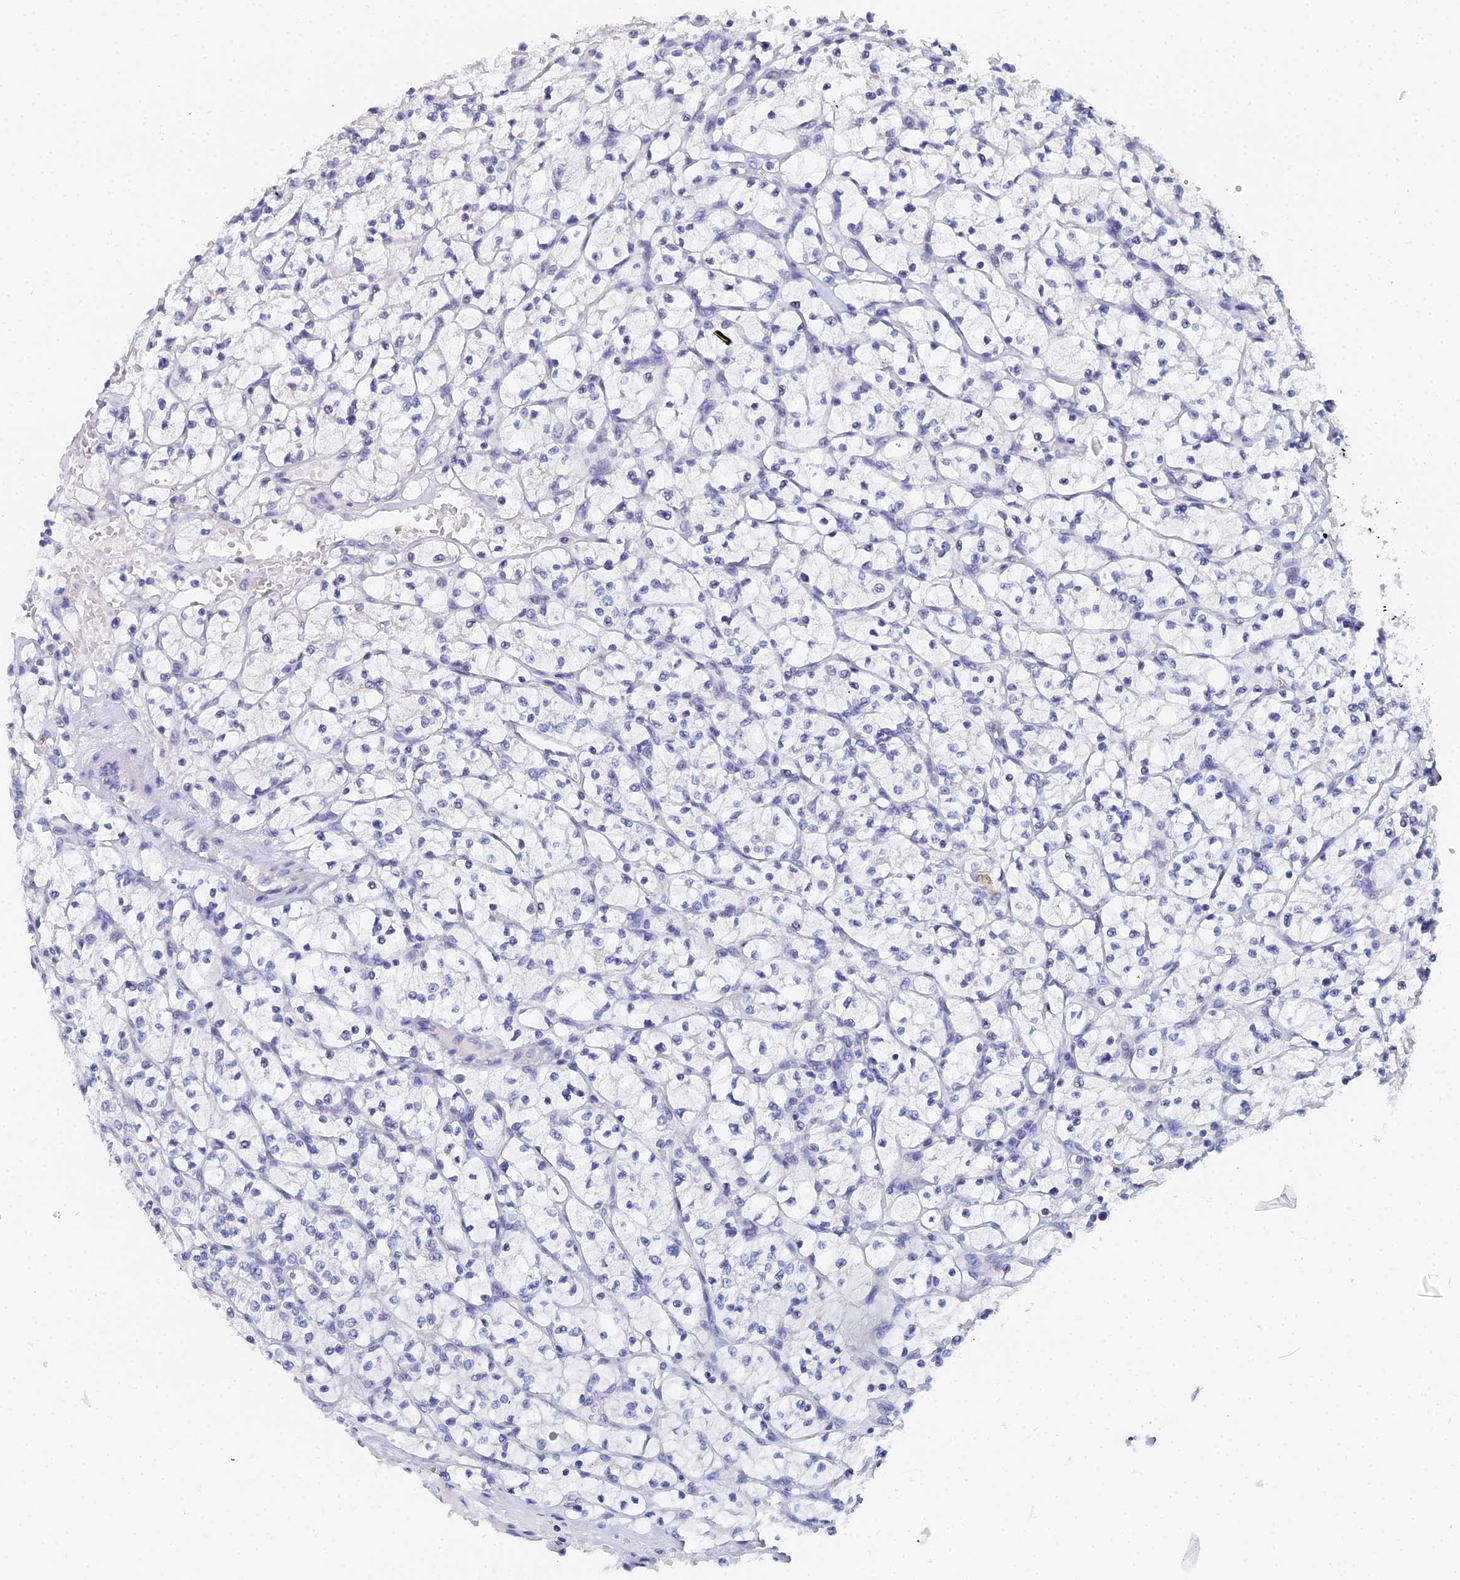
{"staining": {"intensity": "negative", "quantity": "none", "location": "none"}, "tissue": "renal cancer", "cell_type": "Tumor cells", "image_type": "cancer", "snomed": [{"axis": "morphology", "description": "Adenocarcinoma, NOS"}, {"axis": "topography", "description": "Kidney"}], "caption": "Immunohistochemical staining of human renal adenocarcinoma reveals no significant expression in tumor cells.", "gene": "OCM", "patient": {"sex": "female", "age": 64}}